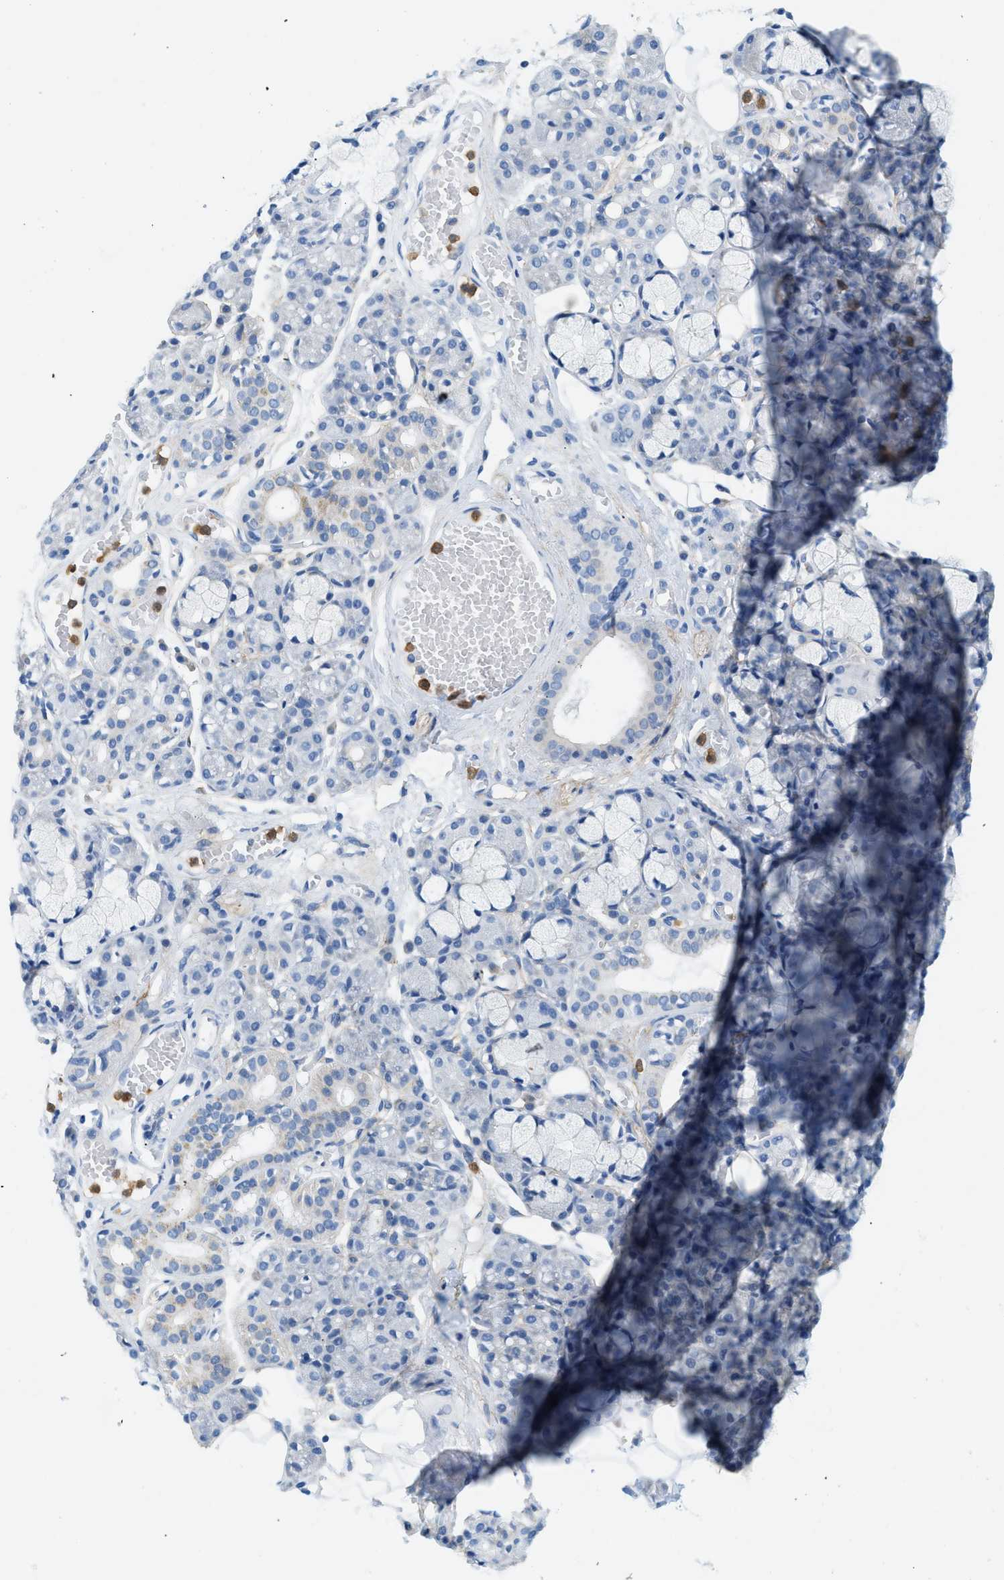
{"staining": {"intensity": "negative", "quantity": "none", "location": "none"}, "tissue": "salivary gland", "cell_type": "Glandular cells", "image_type": "normal", "snomed": [{"axis": "morphology", "description": "Normal tissue, NOS"}, {"axis": "topography", "description": "Salivary gland"}], "caption": "IHC micrograph of benign human salivary gland stained for a protein (brown), which exhibits no positivity in glandular cells.", "gene": "ZDHHC13", "patient": {"sex": "male", "age": 63}}